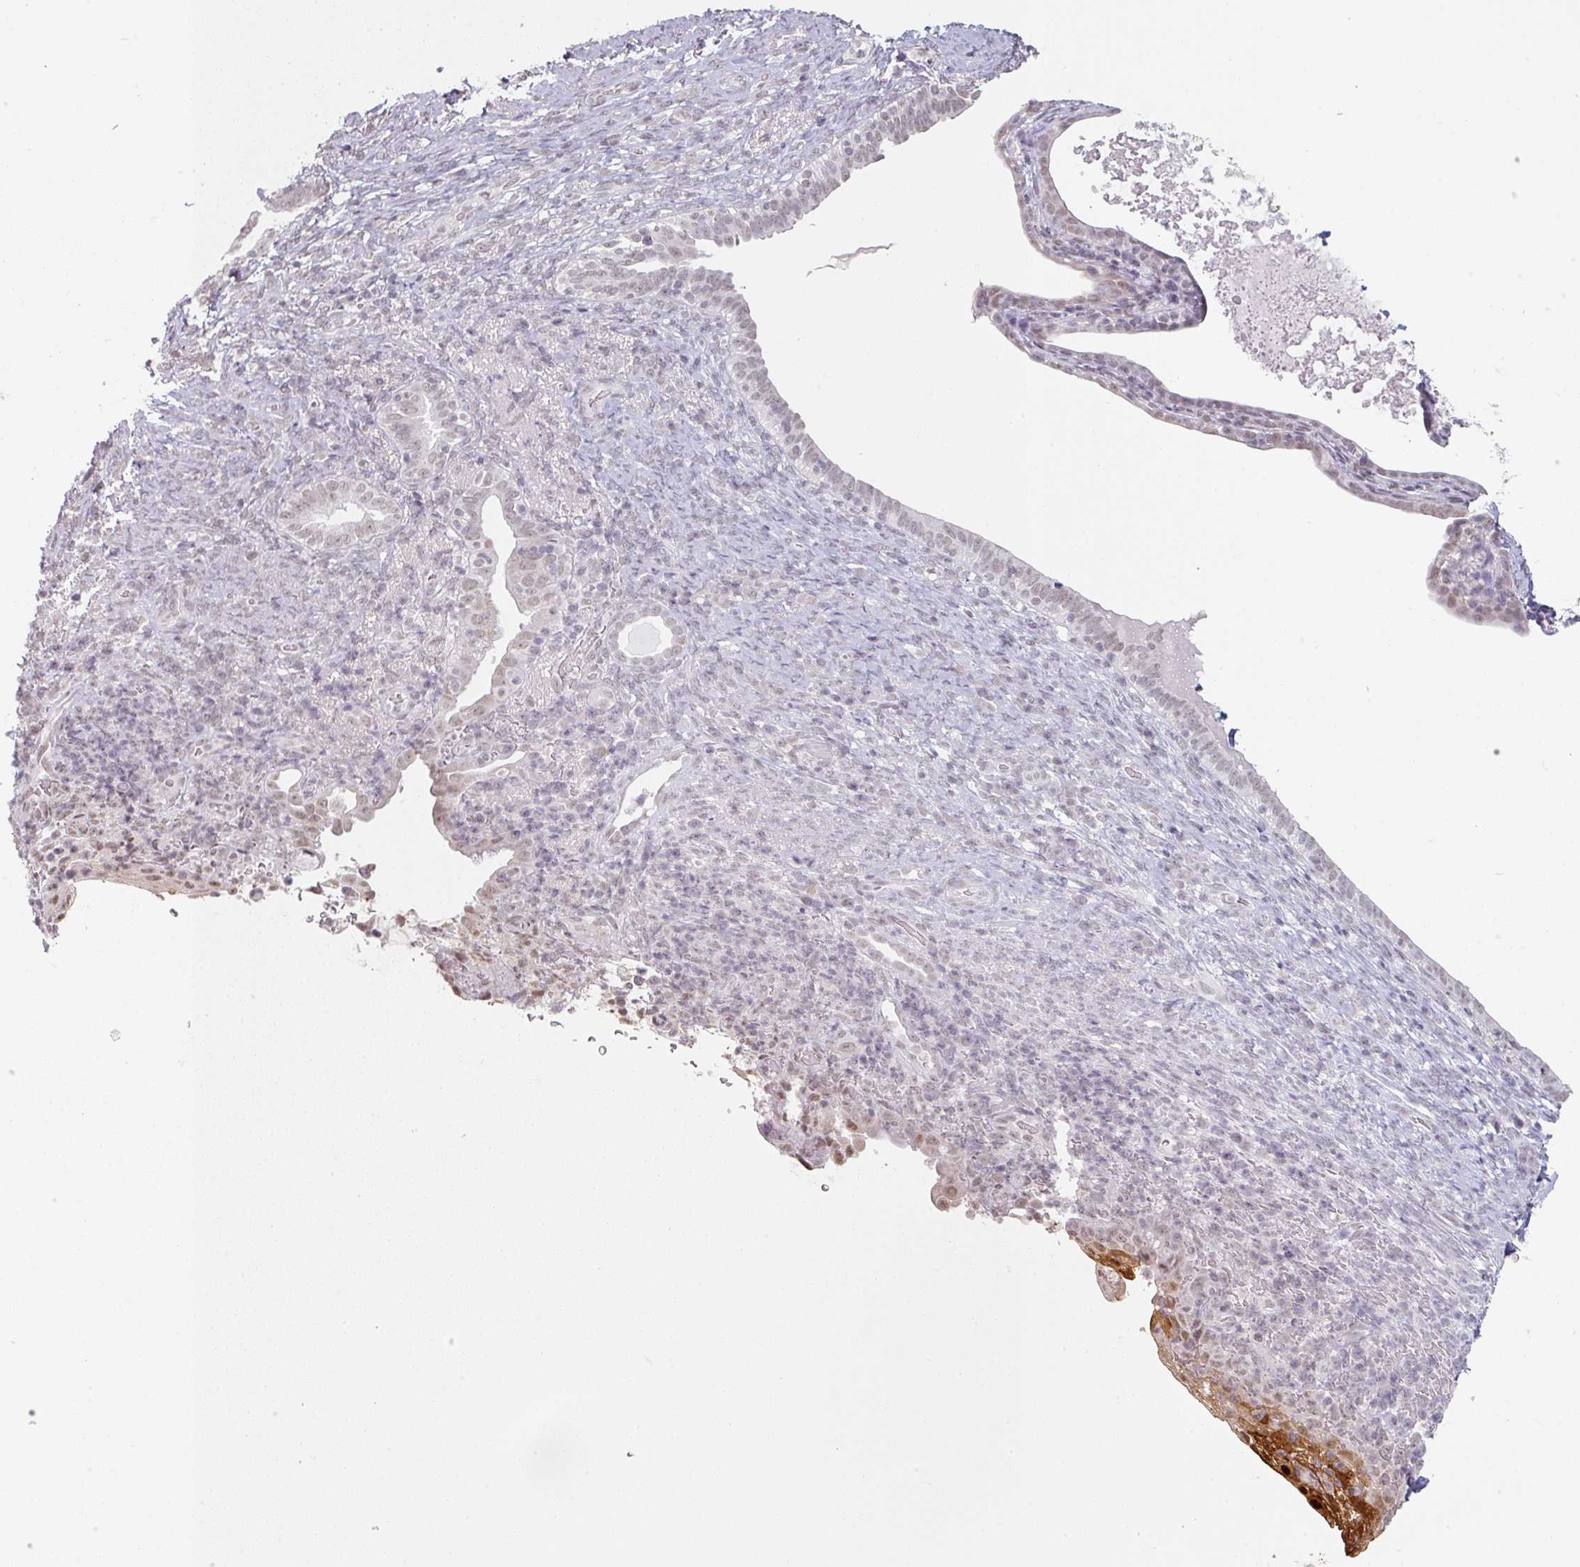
{"staining": {"intensity": "strong", "quantity": "<25%", "location": "cytoplasmic/membranous,nuclear"}, "tissue": "cervical cancer", "cell_type": "Tumor cells", "image_type": "cancer", "snomed": [{"axis": "morphology", "description": "Squamous cell carcinoma, NOS"}, {"axis": "topography", "description": "Cervix"}], "caption": "A photomicrograph of human cervical cancer stained for a protein demonstrates strong cytoplasmic/membranous and nuclear brown staining in tumor cells. Nuclei are stained in blue.", "gene": "SPRR1A", "patient": {"sex": "female", "age": 52}}